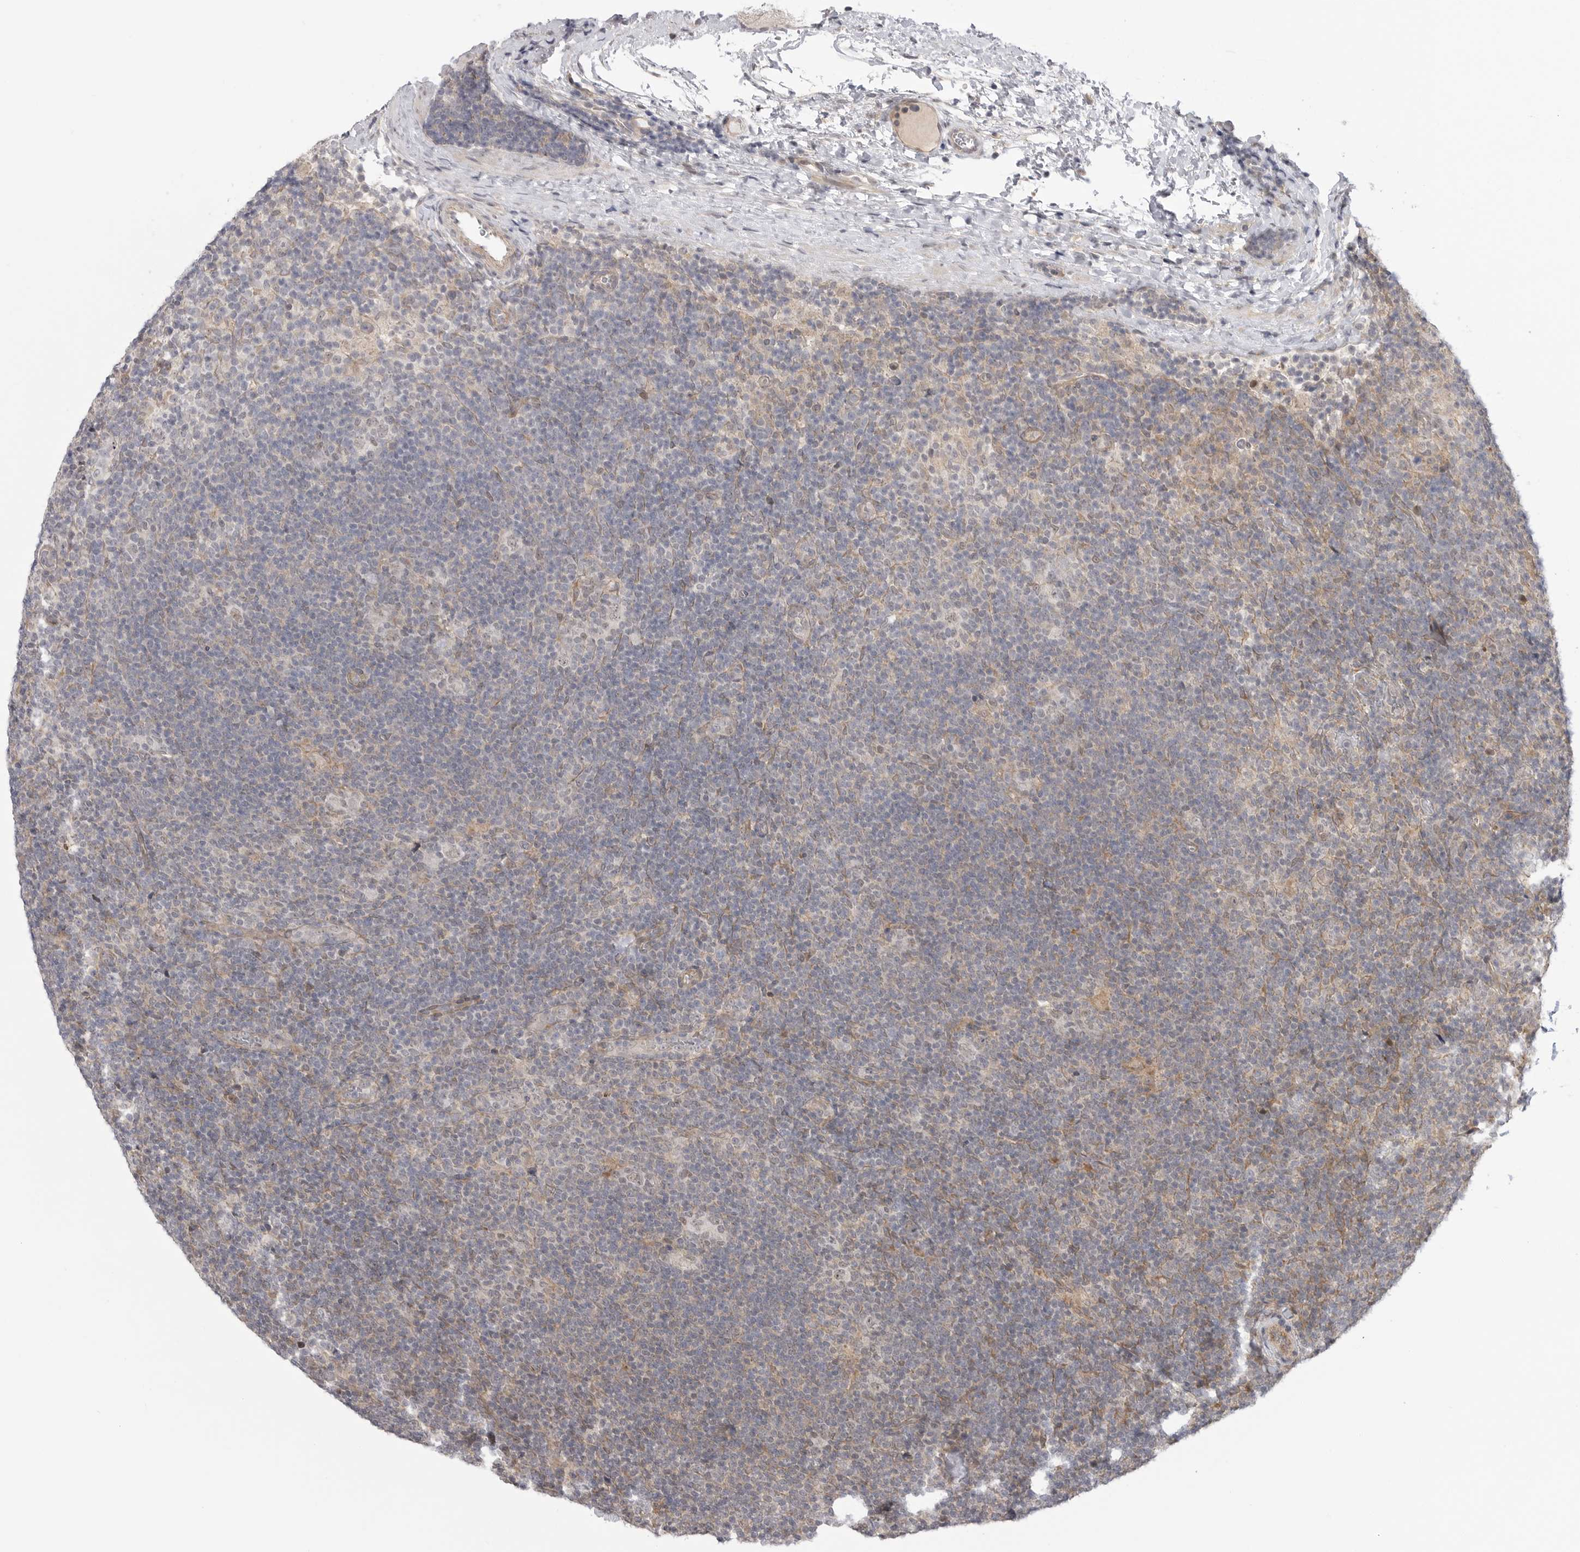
{"staining": {"intensity": "weak", "quantity": "<25%", "location": "nuclear"}, "tissue": "lymphoma", "cell_type": "Tumor cells", "image_type": "cancer", "snomed": [{"axis": "morphology", "description": "Hodgkin's disease, NOS"}, {"axis": "topography", "description": "Lymph node"}], "caption": "This is an IHC histopathology image of human Hodgkin's disease. There is no staining in tumor cells.", "gene": "GGT6", "patient": {"sex": "female", "age": 57}}